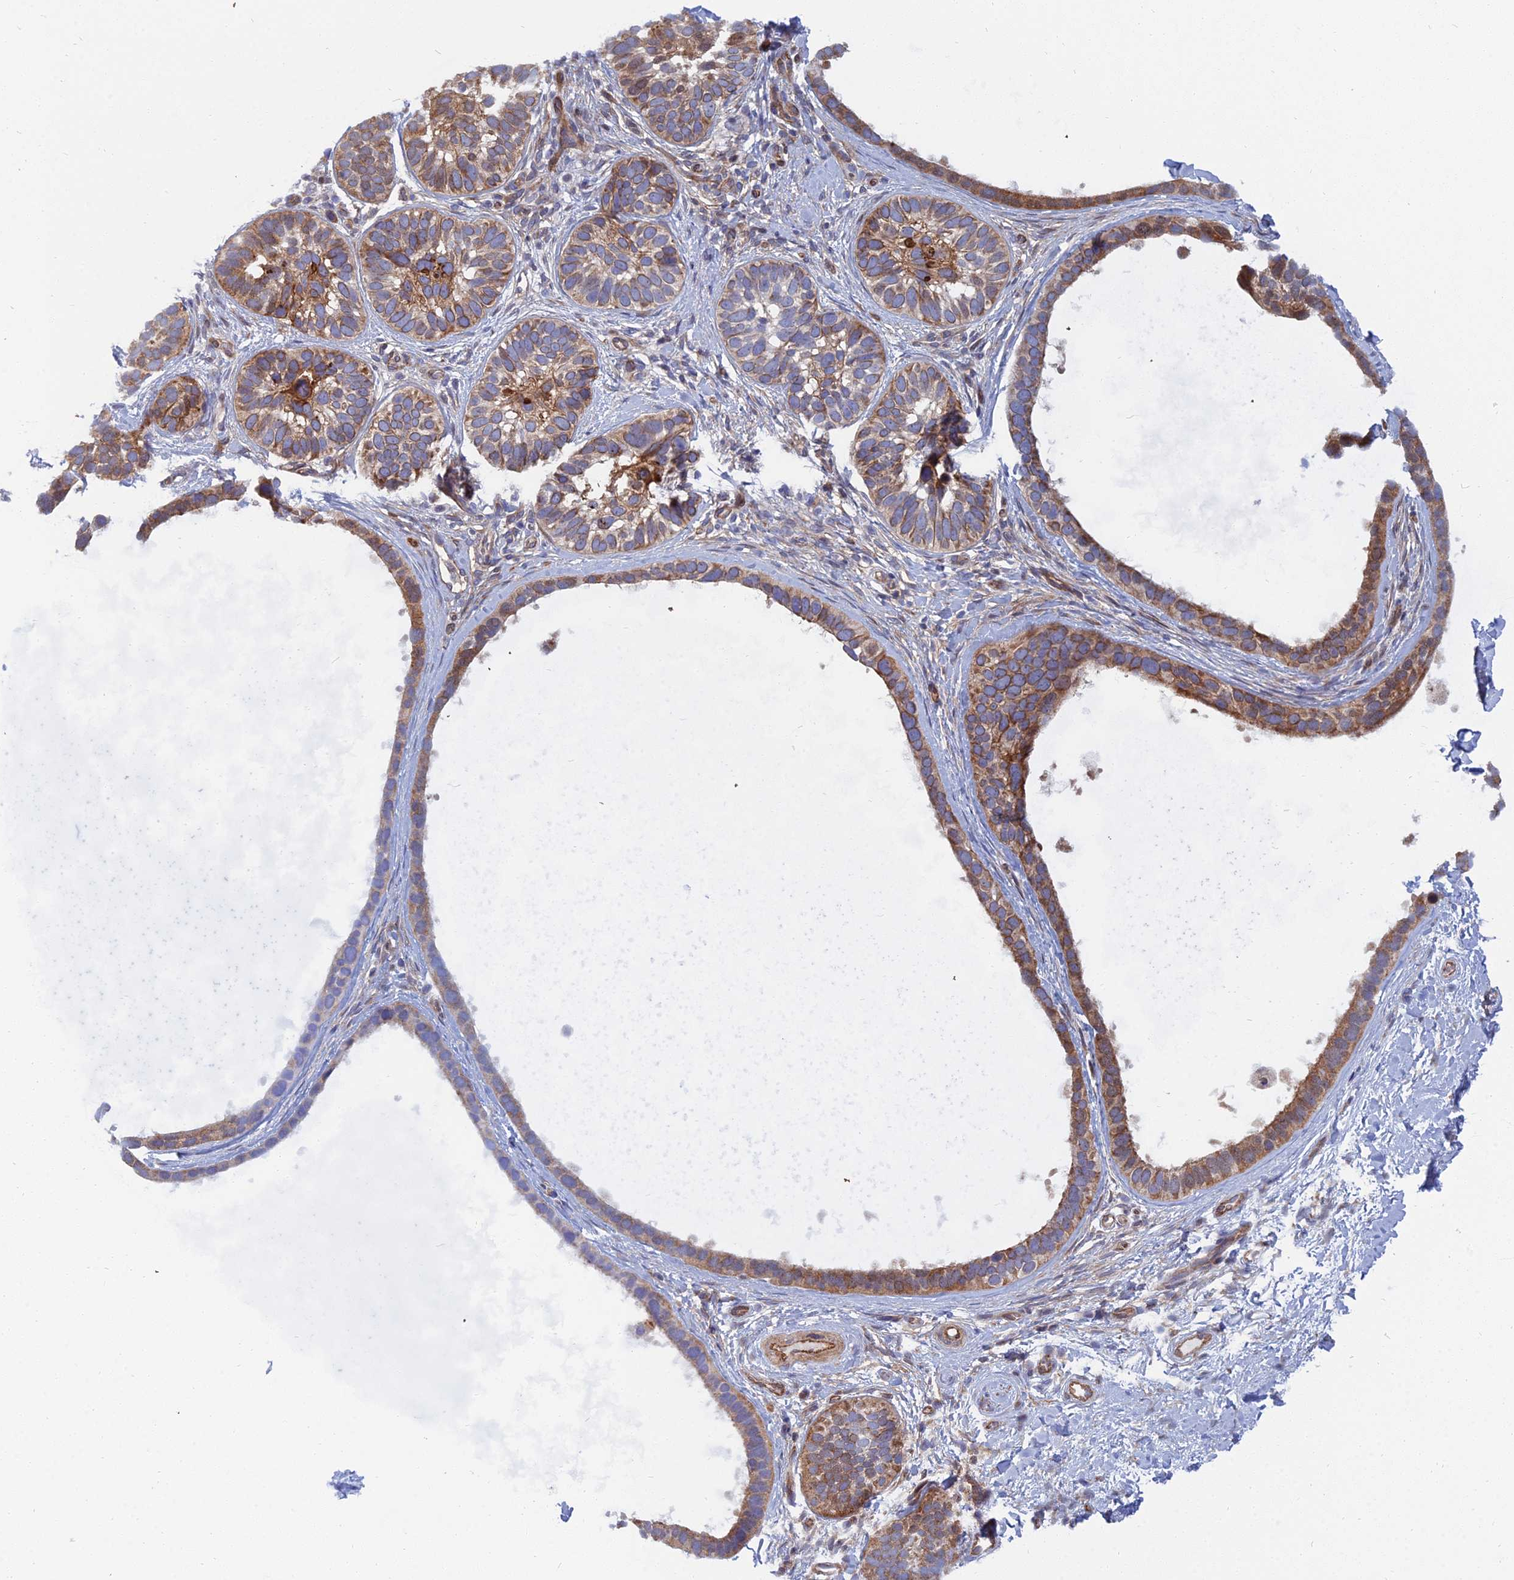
{"staining": {"intensity": "moderate", "quantity": "25%-75%", "location": "cytoplasmic/membranous"}, "tissue": "skin cancer", "cell_type": "Tumor cells", "image_type": "cancer", "snomed": [{"axis": "morphology", "description": "Basal cell carcinoma"}, {"axis": "topography", "description": "Skin"}], "caption": "Skin cancer (basal cell carcinoma) was stained to show a protein in brown. There is medium levels of moderate cytoplasmic/membranous expression in approximately 25%-75% of tumor cells.", "gene": "TRIM43B", "patient": {"sex": "male", "age": 62}}